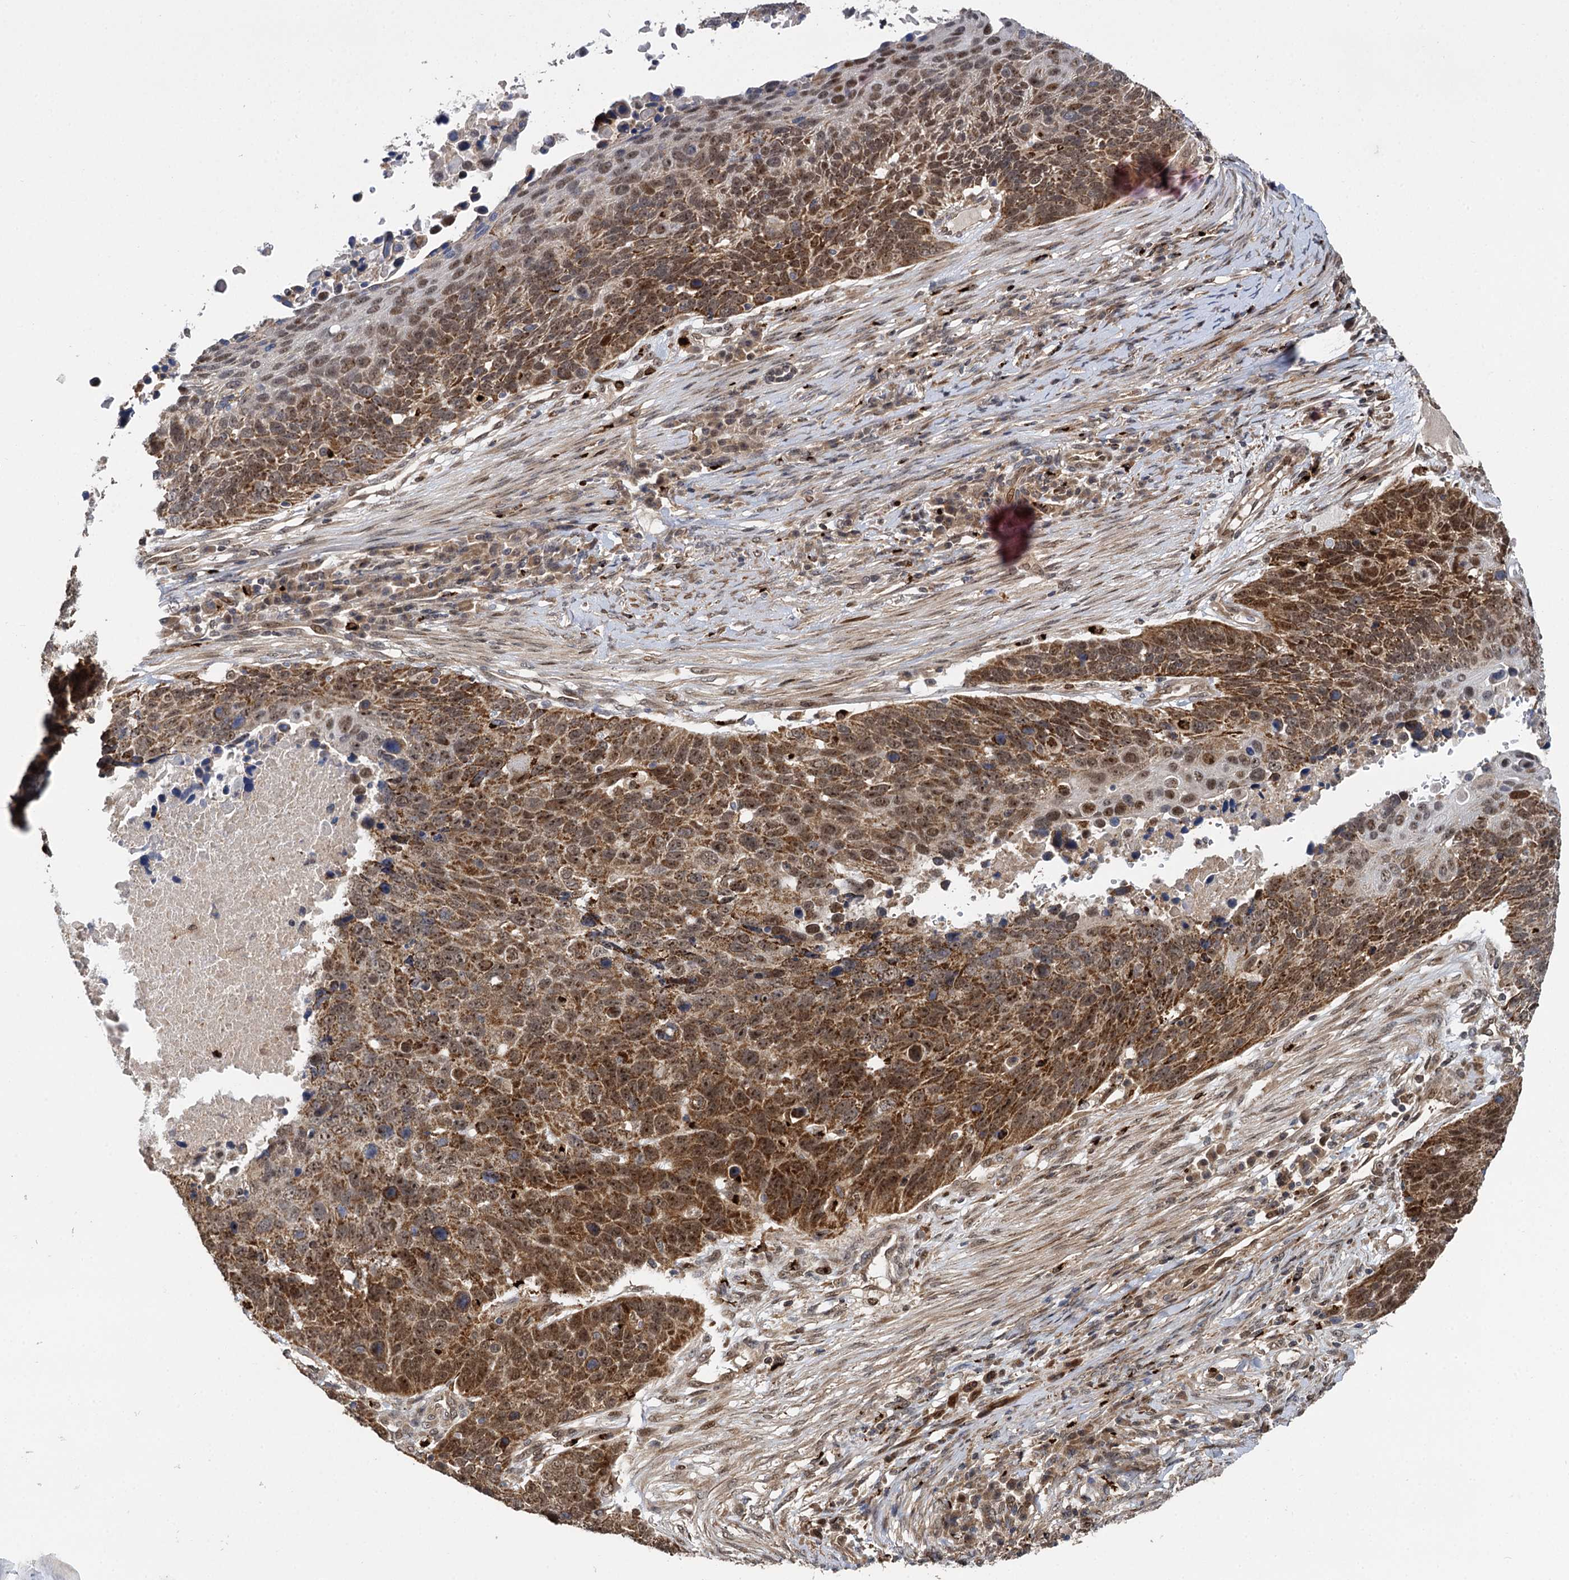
{"staining": {"intensity": "moderate", "quantity": ">75%", "location": "cytoplasmic/membranous,nuclear"}, "tissue": "lung cancer", "cell_type": "Tumor cells", "image_type": "cancer", "snomed": [{"axis": "morphology", "description": "Normal tissue, NOS"}, {"axis": "morphology", "description": "Squamous cell carcinoma, NOS"}, {"axis": "topography", "description": "Lymph node"}, {"axis": "topography", "description": "Lung"}], "caption": "This is an image of immunohistochemistry (IHC) staining of squamous cell carcinoma (lung), which shows moderate expression in the cytoplasmic/membranous and nuclear of tumor cells.", "gene": "GAL3ST4", "patient": {"sex": "male", "age": 66}}